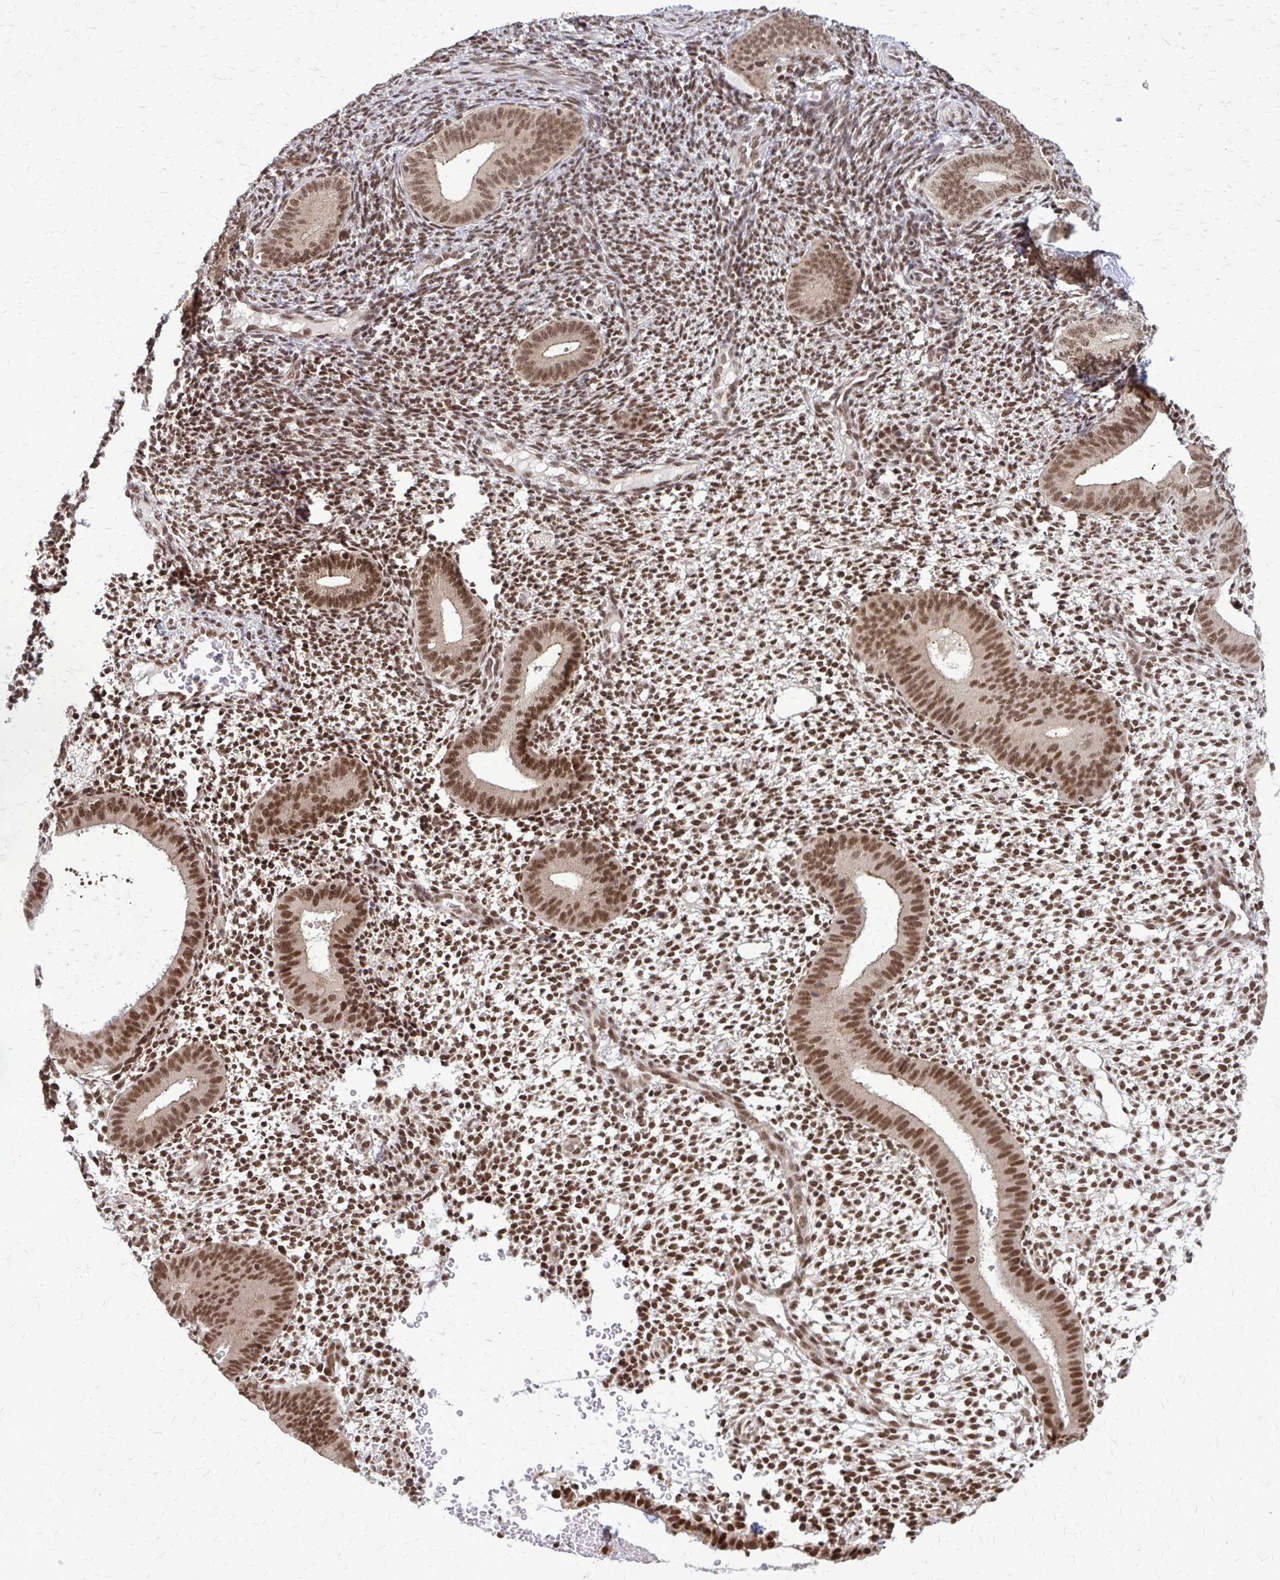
{"staining": {"intensity": "moderate", "quantity": ">75%", "location": "nuclear"}, "tissue": "endometrium", "cell_type": "Cells in endometrial stroma", "image_type": "normal", "snomed": [{"axis": "morphology", "description": "Normal tissue, NOS"}, {"axis": "topography", "description": "Endometrium"}], "caption": "Immunohistochemical staining of unremarkable human endometrium exhibits moderate nuclear protein positivity in about >75% of cells in endometrial stroma.", "gene": "HDAC3", "patient": {"sex": "female", "age": 40}}